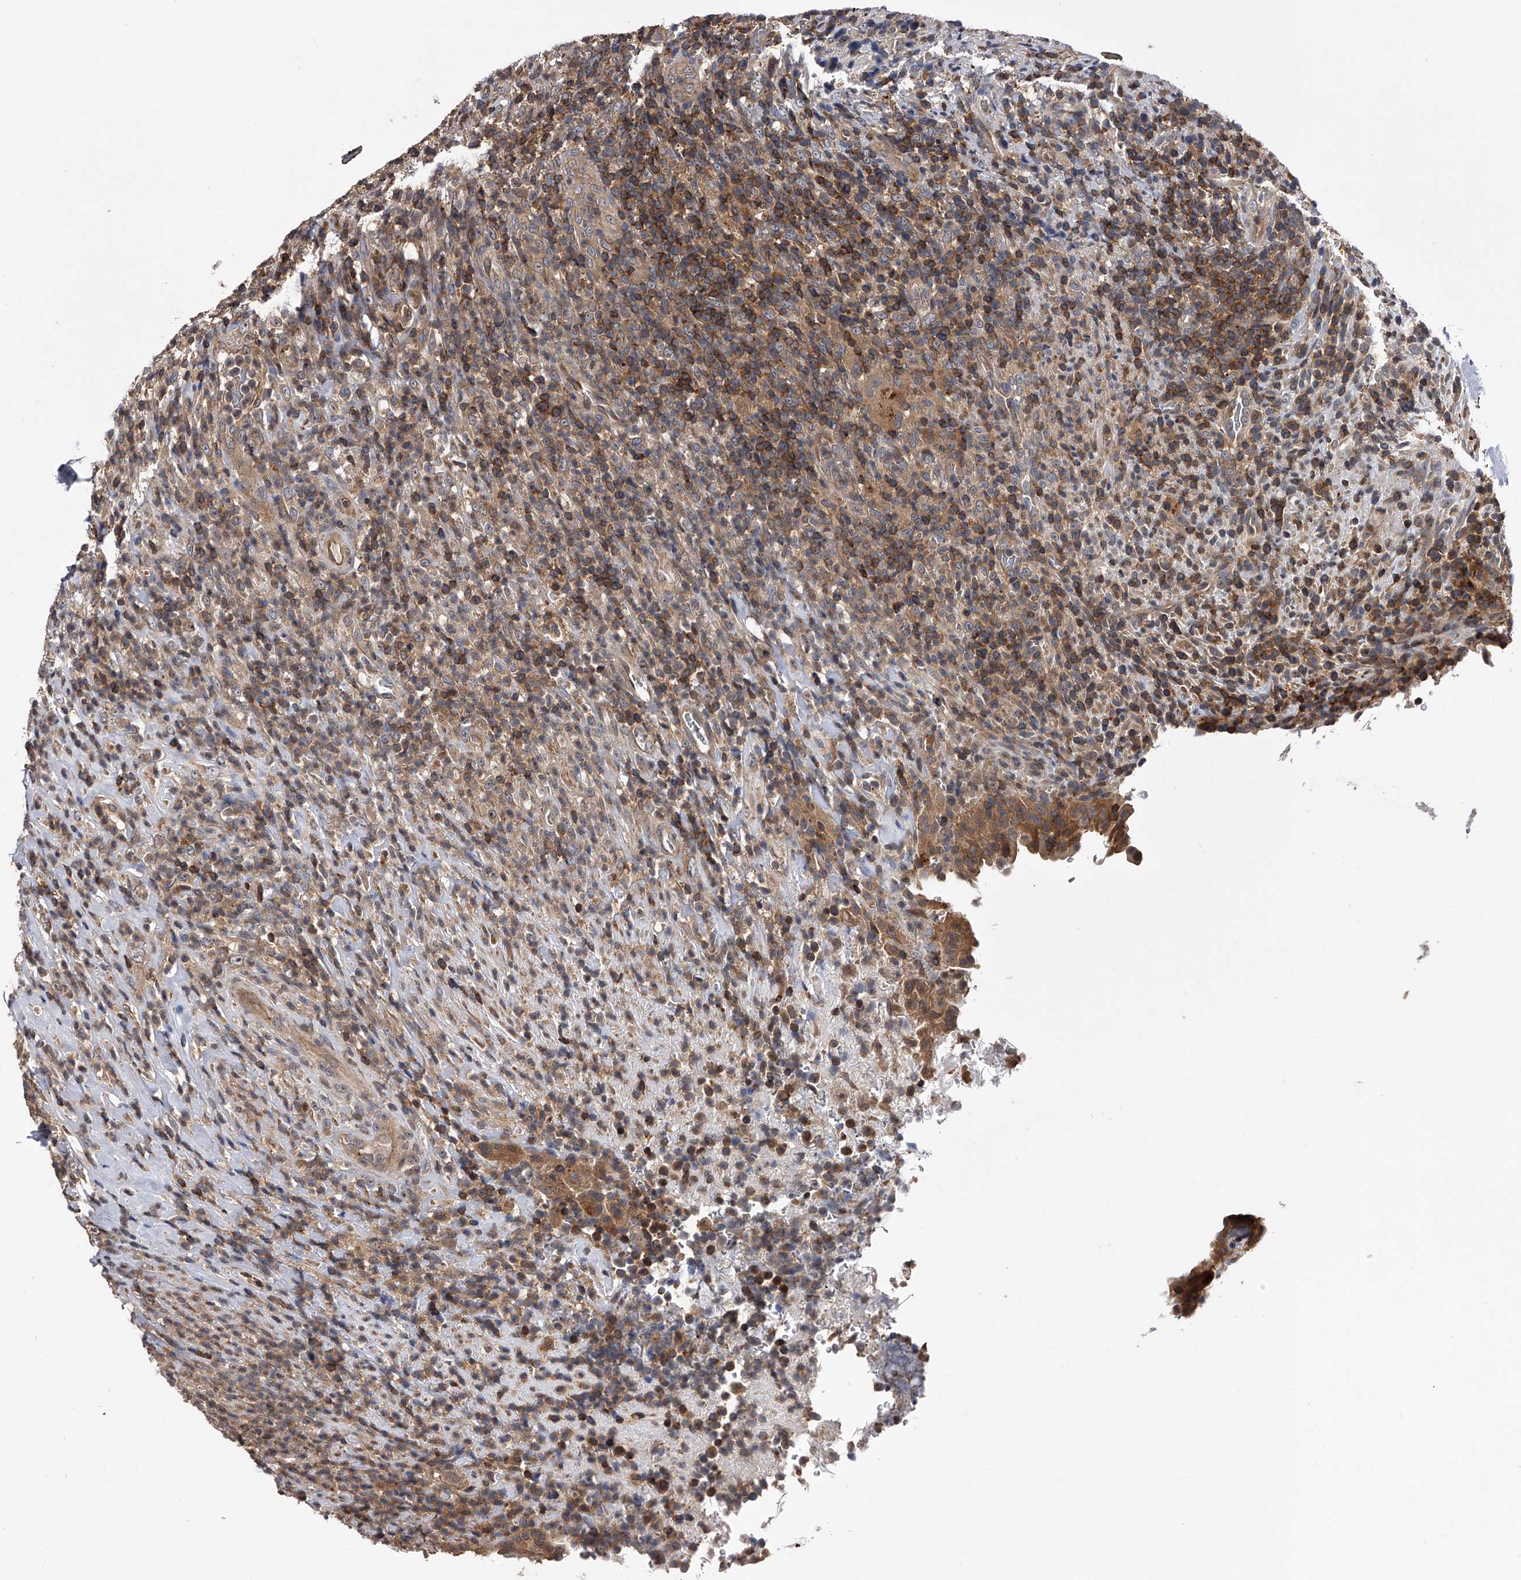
{"staining": {"intensity": "moderate", "quantity": ">75%", "location": "cytoplasmic/membranous"}, "tissue": "urinary bladder", "cell_type": "Urothelial cells", "image_type": "normal", "snomed": [{"axis": "morphology", "description": "Normal tissue, NOS"}, {"axis": "morphology", "description": "Inflammation, NOS"}, {"axis": "topography", "description": "Urinary bladder"}], "caption": "An immunohistochemistry image of benign tissue is shown. Protein staining in brown highlights moderate cytoplasmic/membranous positivity in urinary bladder within urothelial cells.", "gene": "PAN3", "patient": {"sex": "female", "age": 75}}